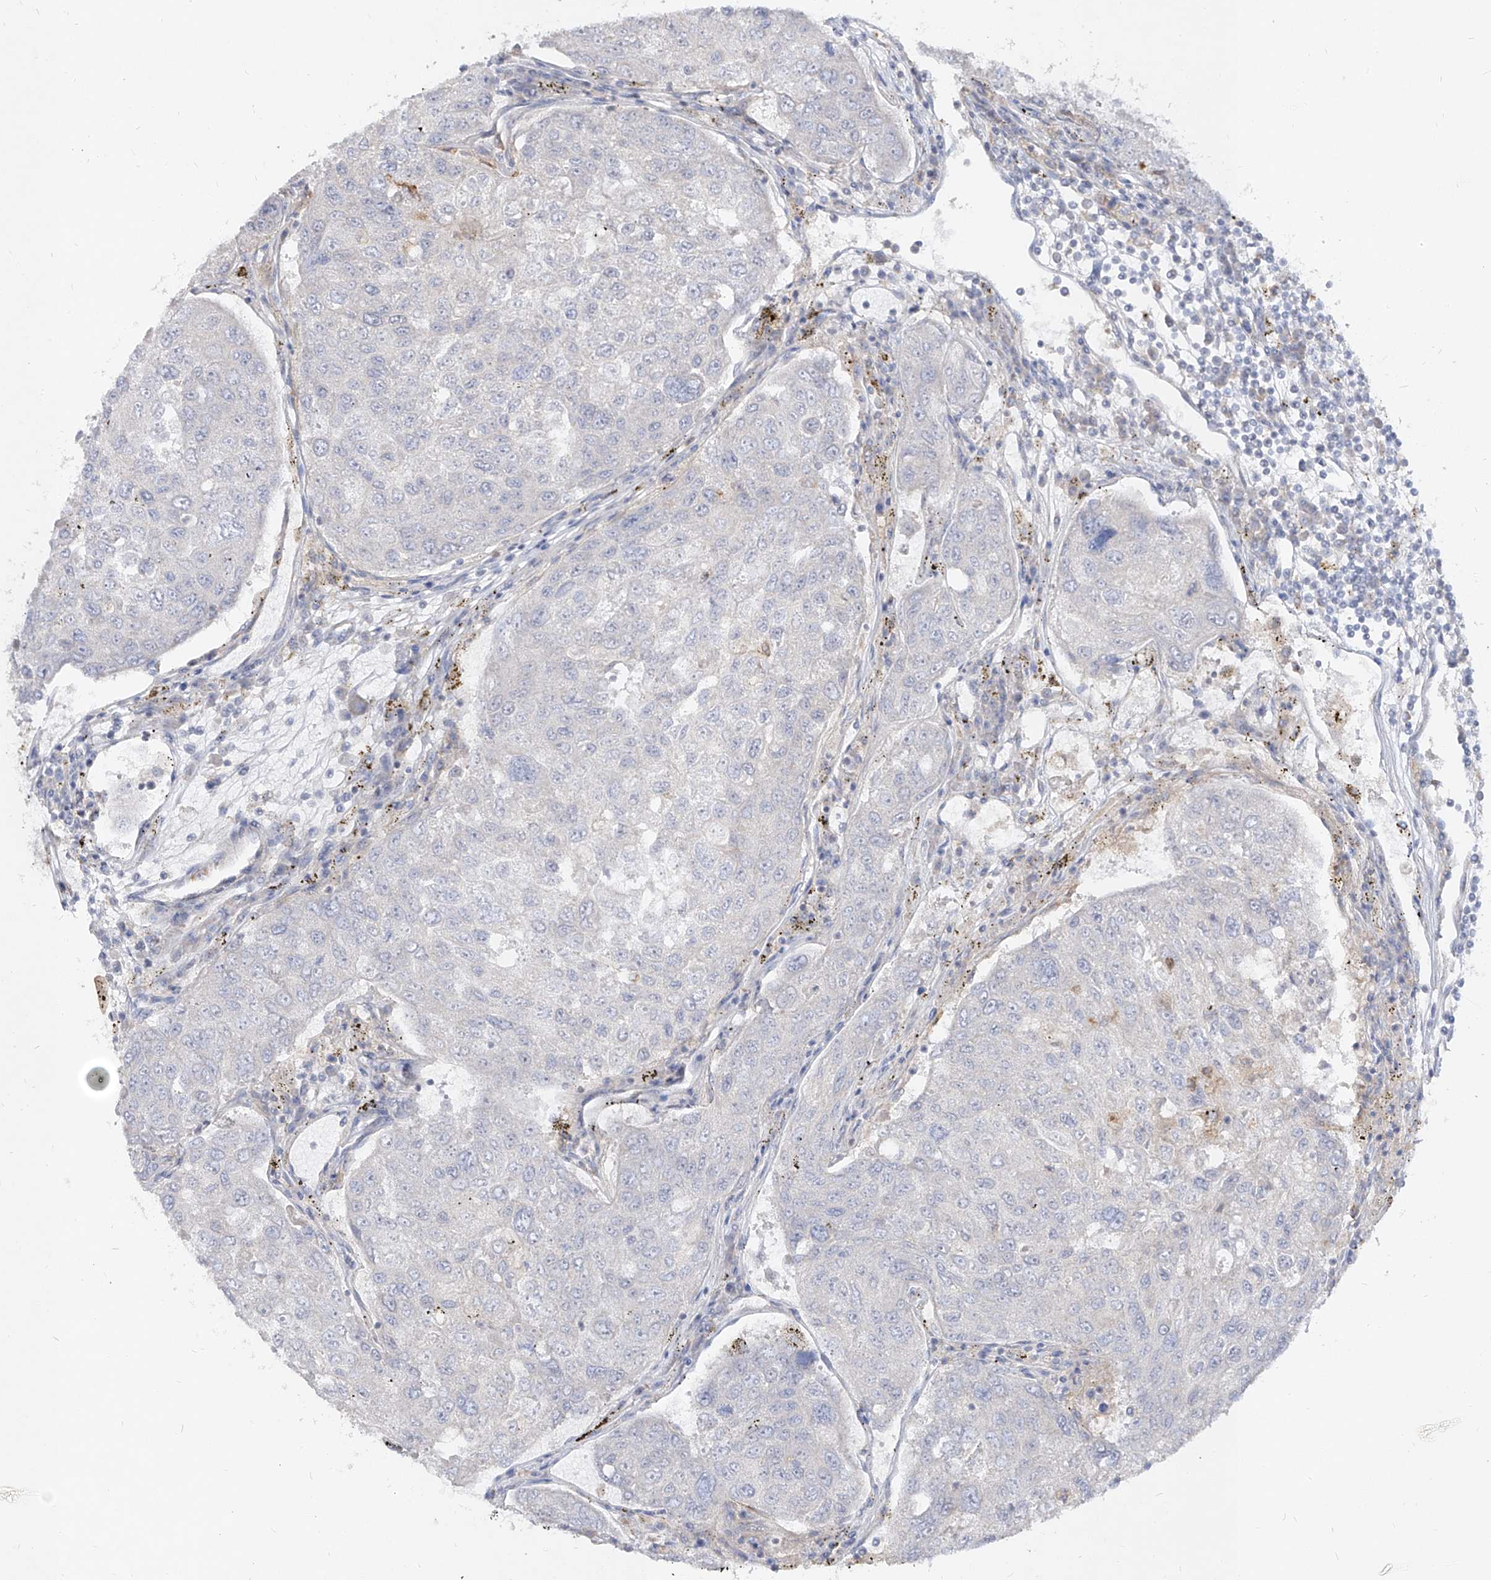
{"staining": {"intensity": "negative", "quantity": "none", "location": "none"}, "tissue": "urothelial cancer", "cell_type": "Tumor cells", "image_type": "cancer", "snomed": [{"axis": "morphology", "description": "Urothelial carcinoma, High grade"}, {"axis": "topography", "description": "Lymph node"}, {"axis": "topography", "description": "Urinary bladder"}], "caption": "The image exhibits no significant expression in tumor cells of urothelial cancer.", "gene": "RBFOX3", "patient": {"sex": "male", "age": 51}}